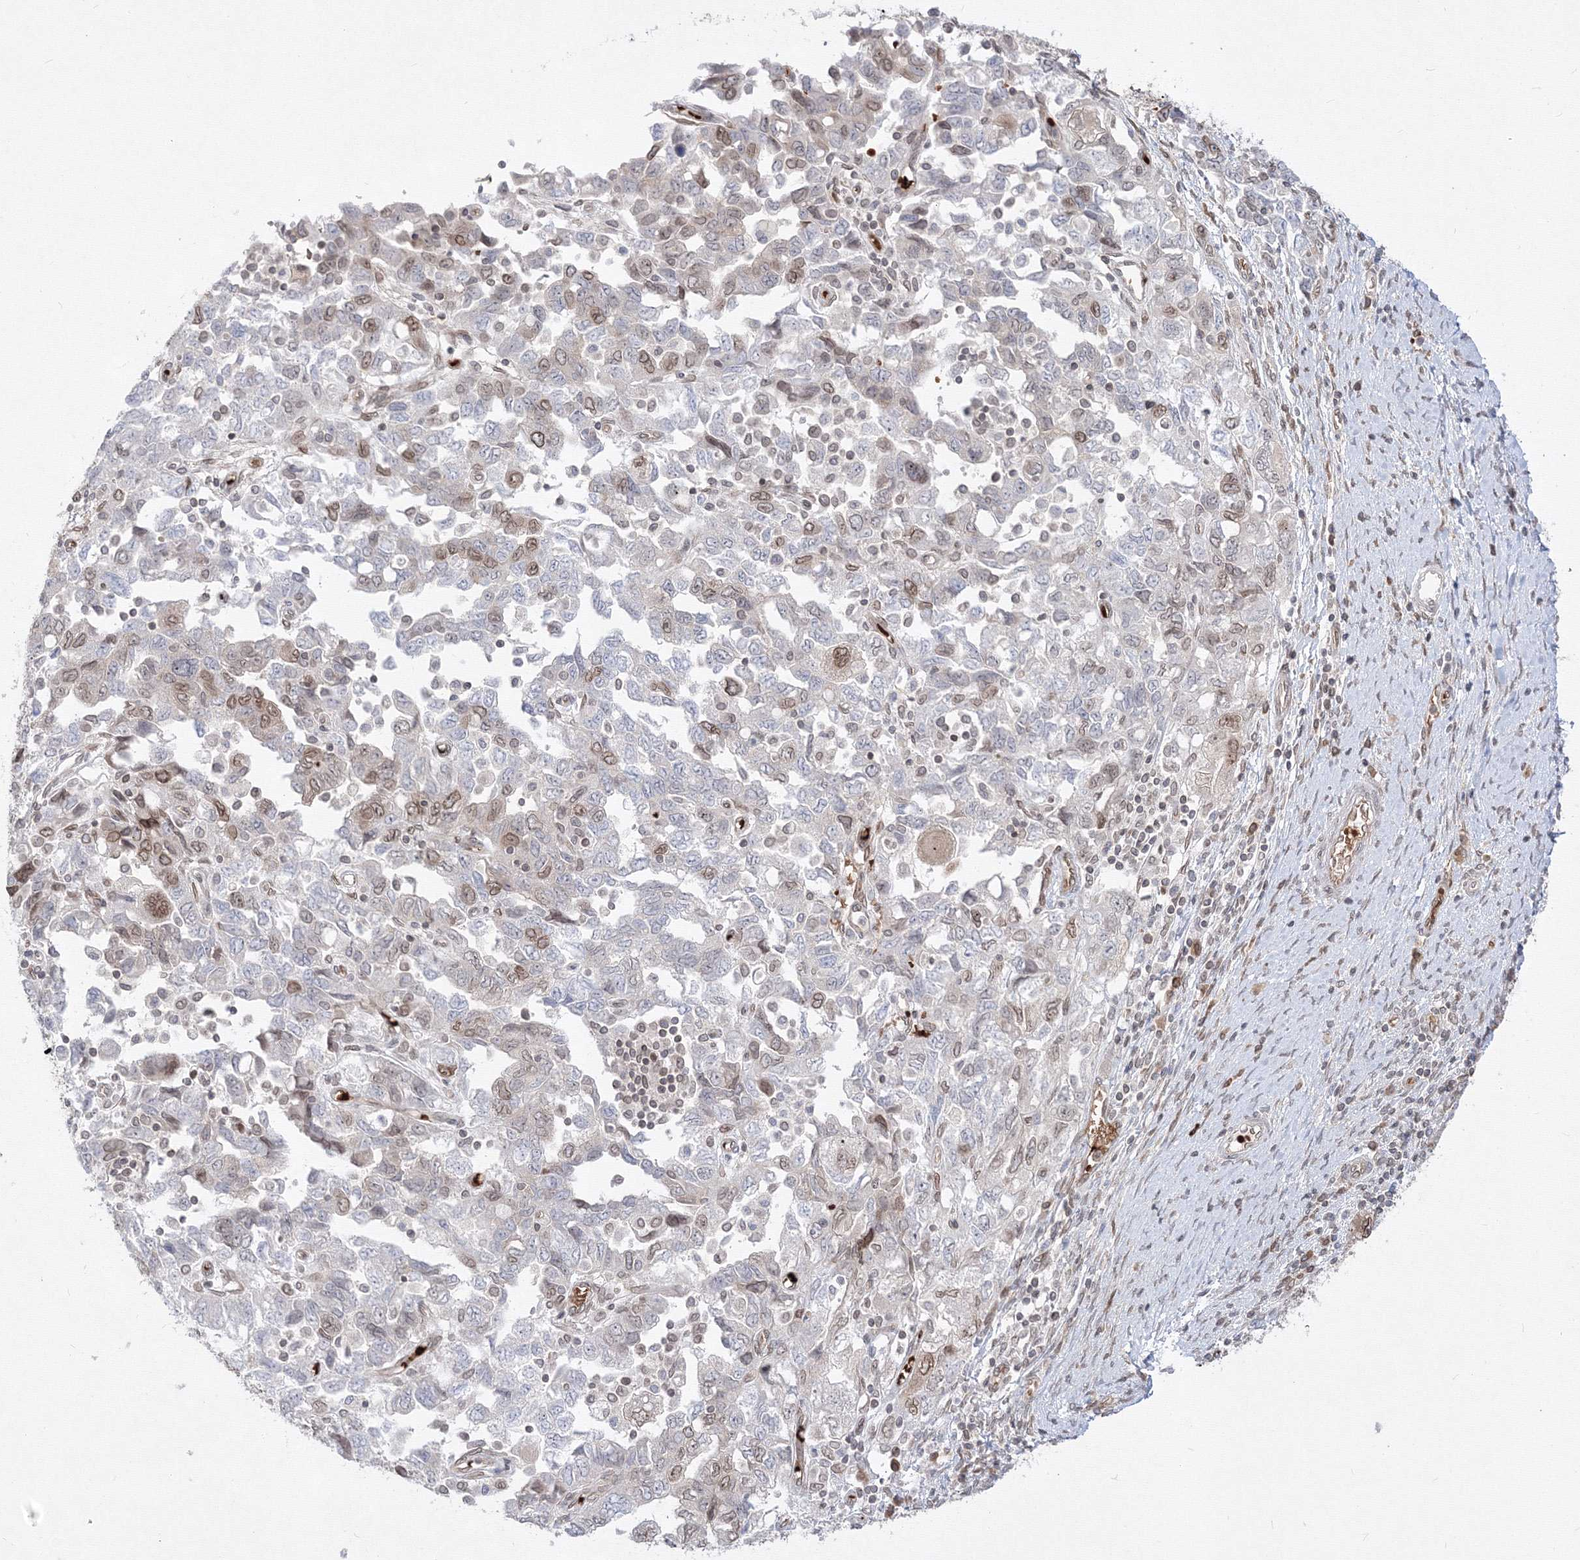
{"staining": {"intensity": "moderate", "quantity": "<25%", "location": "cytoplasmic/membranous,nuclear"}, "tissue": "ovarian cancer", "cell_type": "Tumor cells", "image_type": "cancer", "snomed": [{"axis": "morphology", "description": "Carcinoma, NOS"}, {"axis": "morphology", "description": "Cystadenocarcinoma, serous, NOS"}, {"axis": "topography", "description": "Ovary"}], "caption": "Immunohistochemical staining of human ovarian cancer demonstrates moderate cytoplasmic/membranous and nuclear protein expression in about <25% of tumor cells.", "gene": "DNAJB2", "patient": {"sex": "female", "age": 69}}